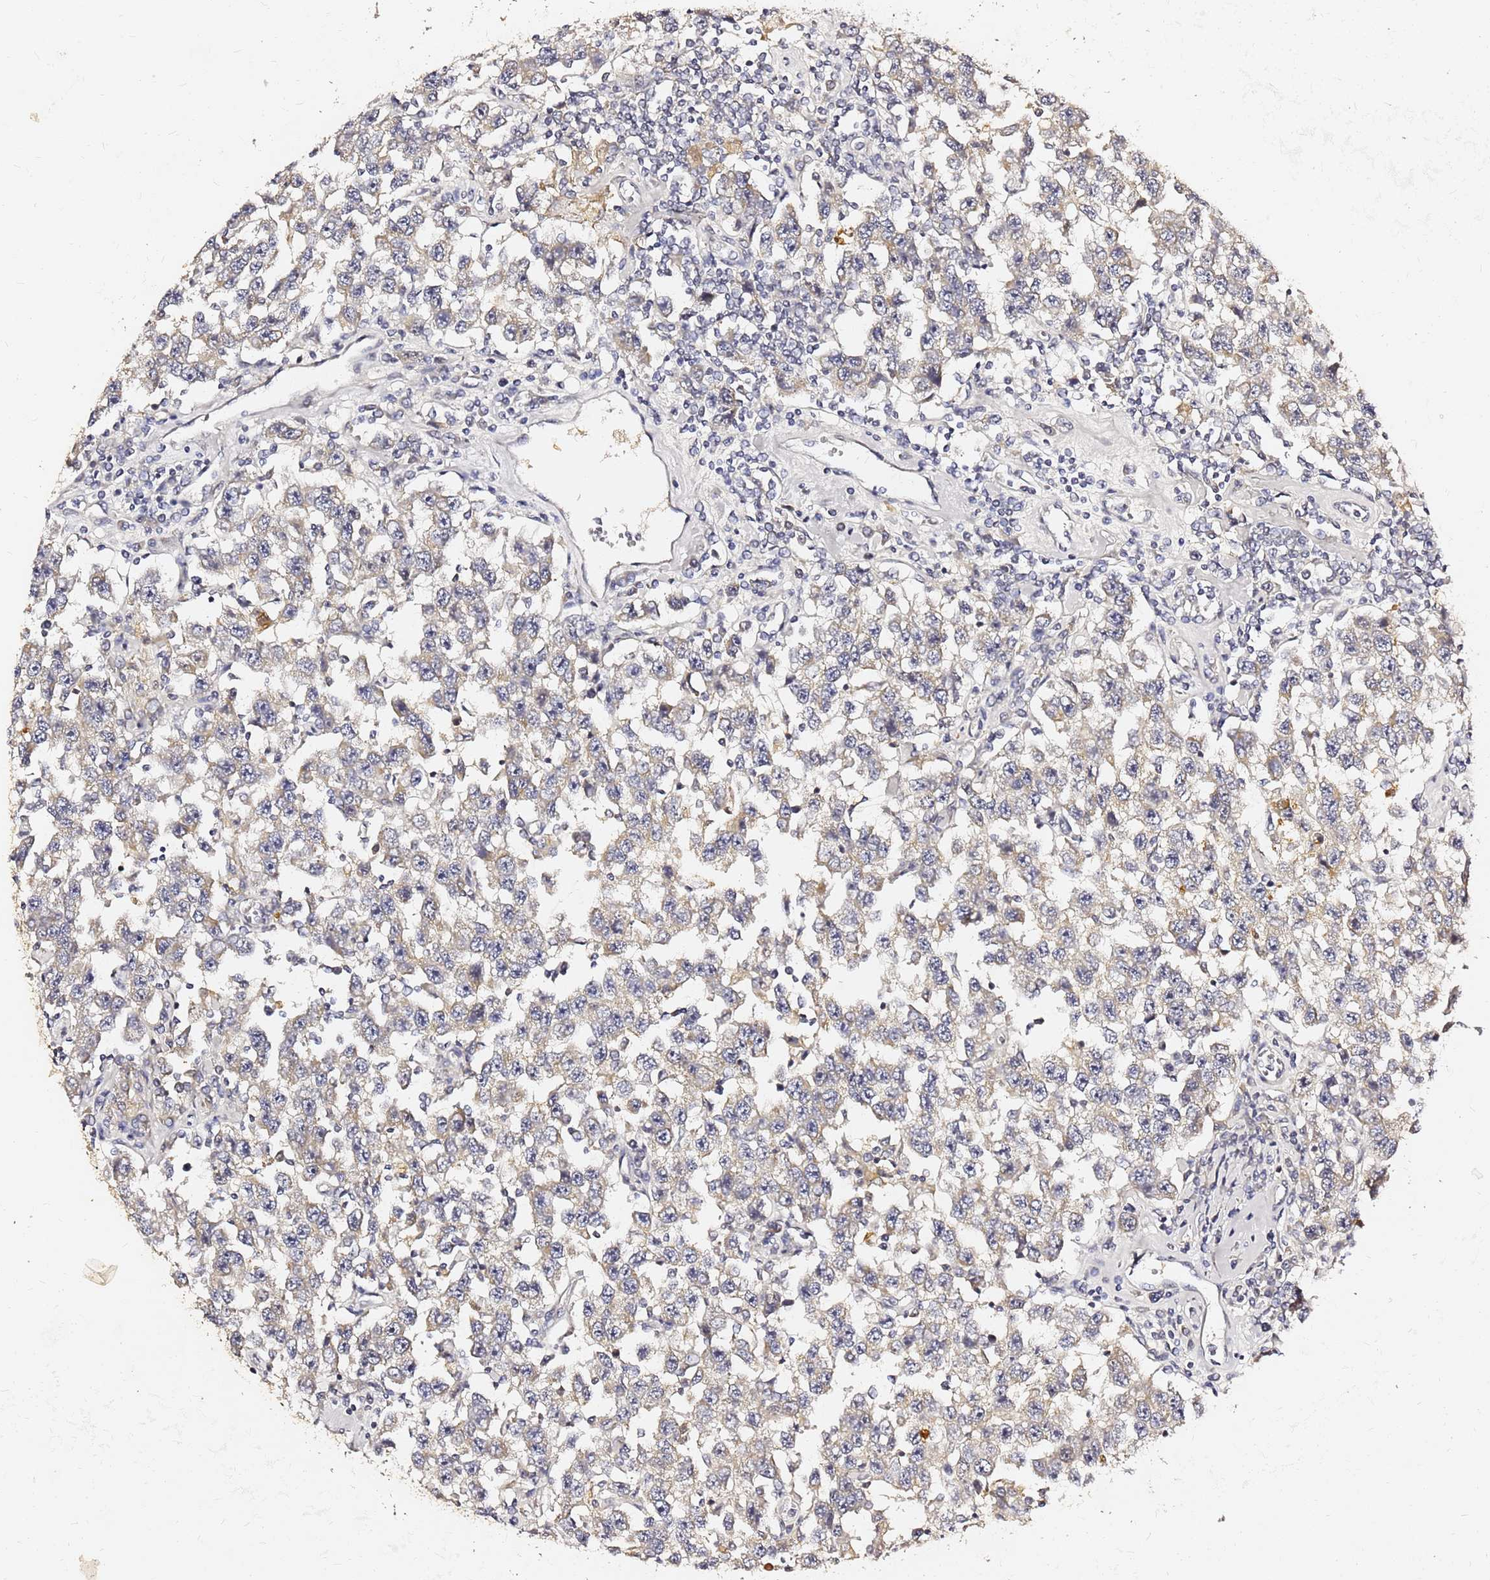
{"staining": {"intensity": "weak", "quantity": "<25%", "location": "cytoplasmic/membranous"}, "tissue": "testis cancer", "cell_type": "Tumor cells", "image_type": "cancer", "snomed": [{"axis": "morphology", "description": "Seminoma, NOS"}, {"axis": "topography", "description": "Testis"}], "caption": "Tumor cells are negative for protein expression in human seminoma (testis).", "gene": "FAM183A", "patient": {"sex": "male", "age": 41}}